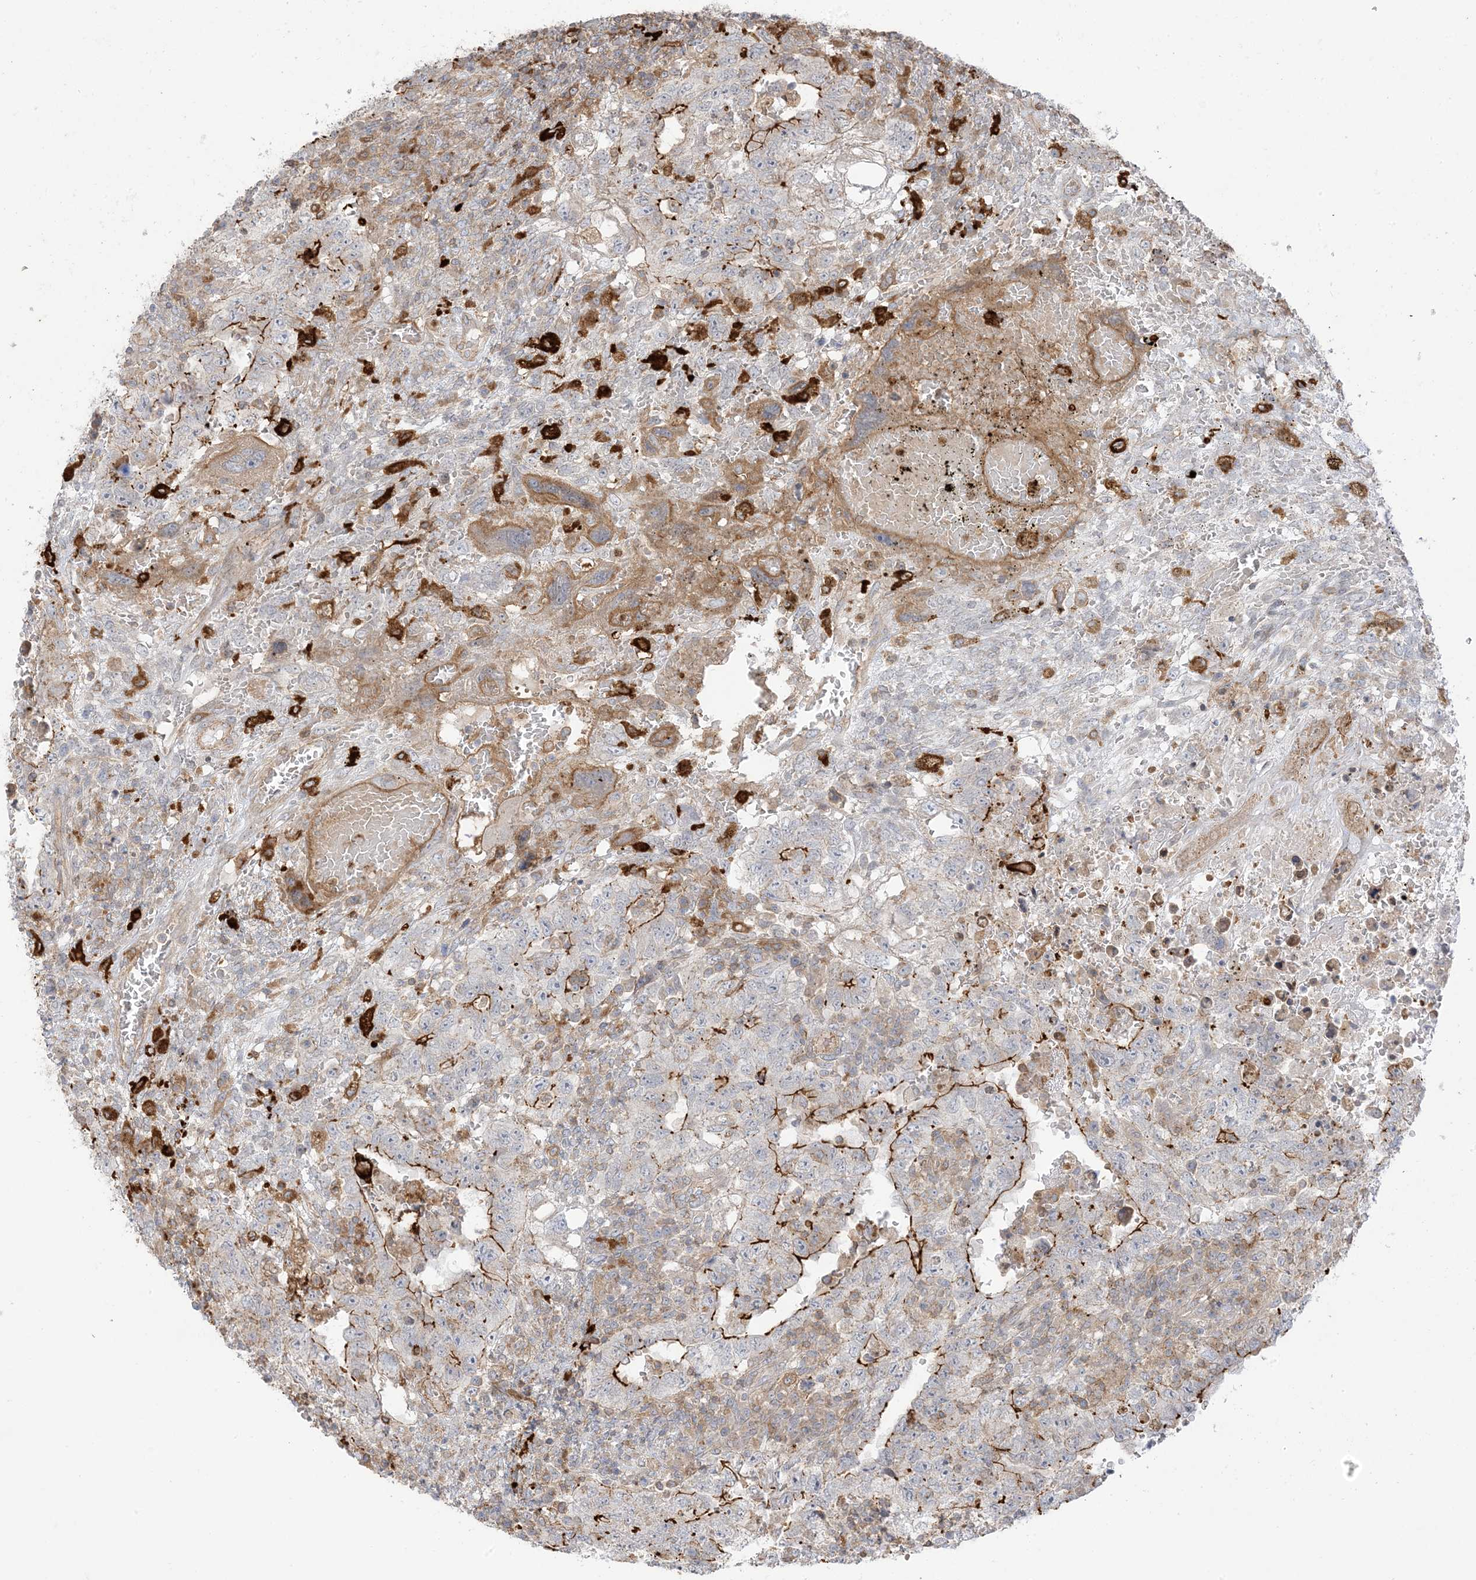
{"staining": {"intensity": "strong", "quantity": "<25%", "location": "cytoplasmic/membranous"}, "tissue": "testis cancer", "cell_type": "Tumor cells", "image_type": "cancer", "snomed": [{"axis": "morphology", "description": "Carcinoma, Embryonal, NOS"}, {"axis": "topography", "description": "Testis"}], "caption": "Testis cancer stained with a protein marker demonstrates strong staining in tumor cells.", "gene": "ICMT", "patient": {"sex": "male", "age": 26}}